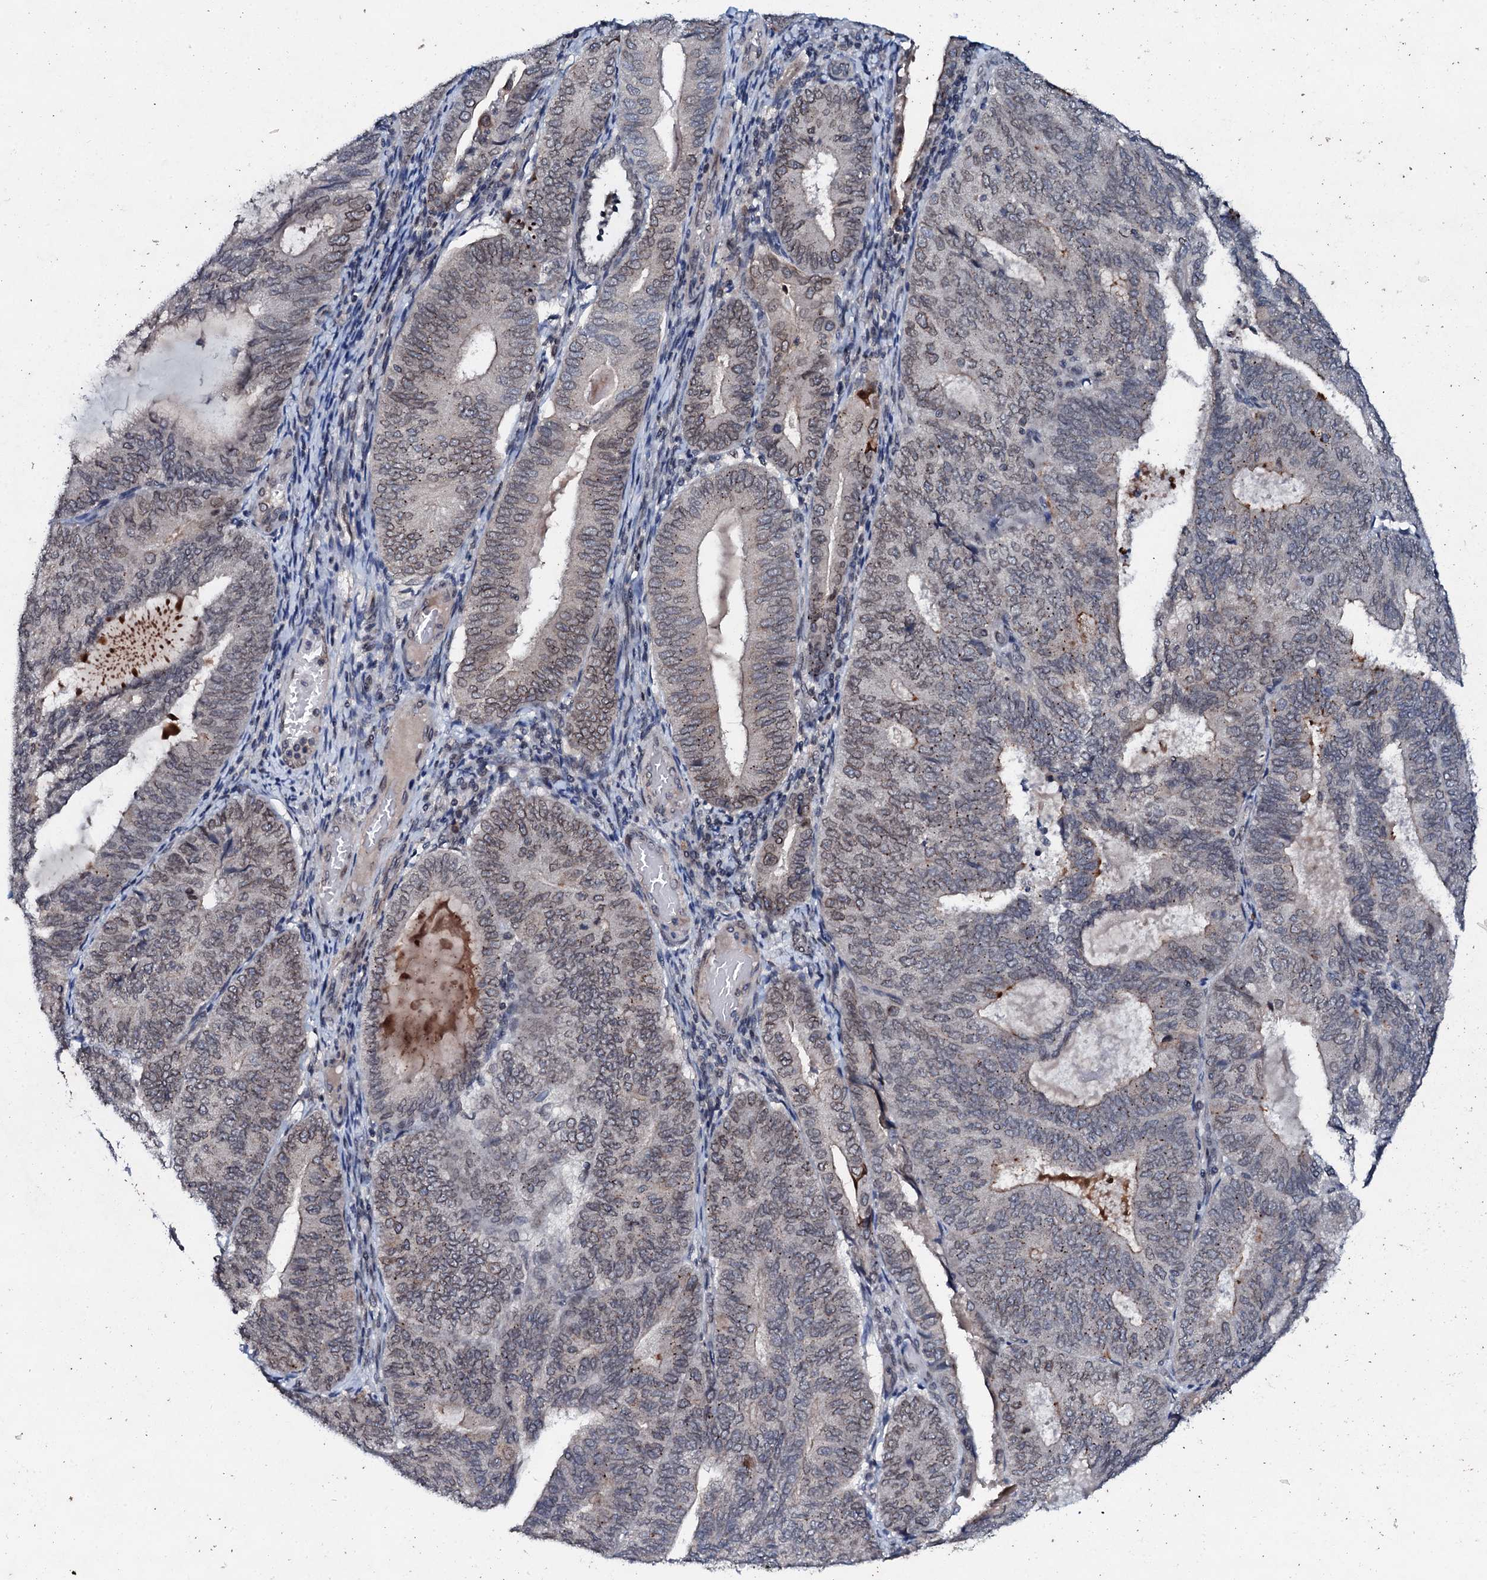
{"staining": {"intensity": "weak", "quantity": "<25%", "location": "cytoplasmic/membranous,nuclear"}, "tissue": "endometrial cancer", "cell_type": "Tumor cells", "image_type": "cancer", "snomed": [{"axis": "morphology", "description": "Adenocarcinoma, NOS"}, {"axis": "topography", "description": "Endometrium"}], "caption": "Immunohistochemistry image of neoplastic tissue: adenocarcinoma (endometrial) stained with DAB (3,3'-diaminobenzidine) demonstrates no significant protein expression in tumor cells.", "gene": "SNTA1", "patient": {"sex": "female", "age": 81}}